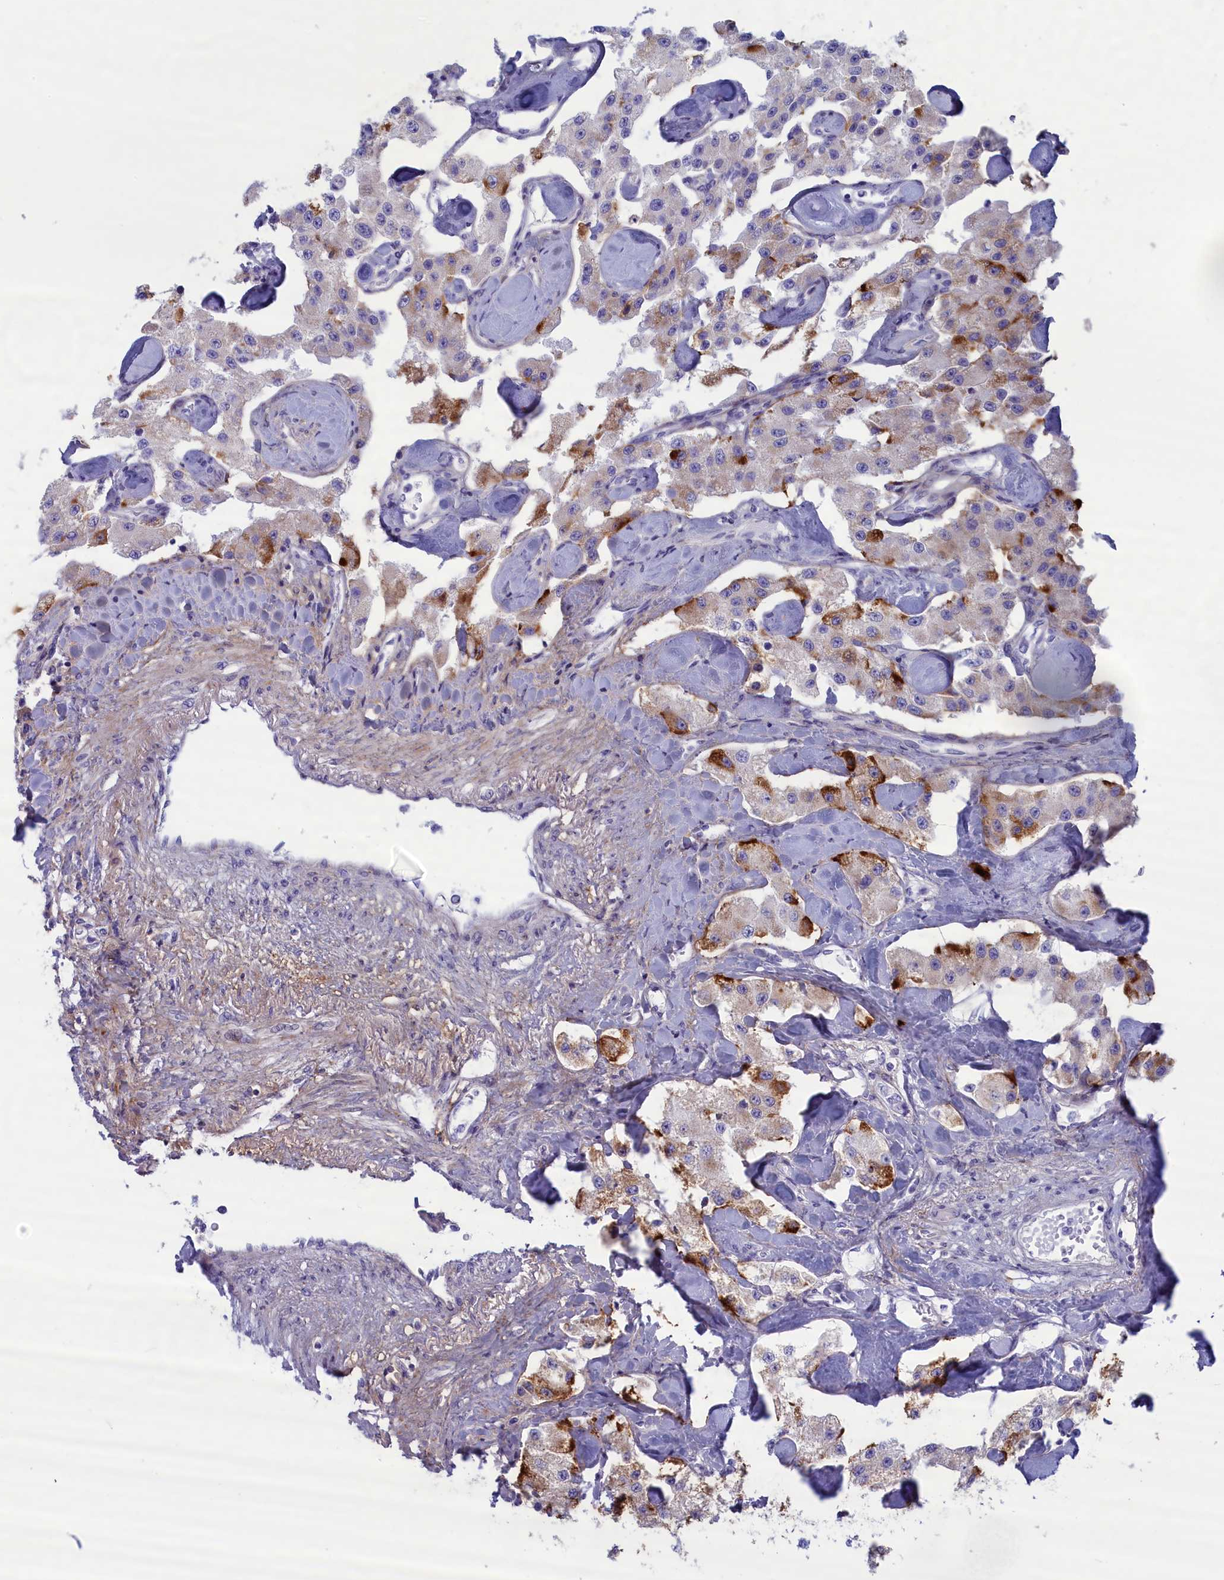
{"staining": {"intensity": "strong", "quantity": "<25%", "location": "cytoplasmic/membranous"}, "tissue": "carcinoid", "cell_type": "Tumor cells", "image_type": "cancer", "snomed": [{"axis": "morphology", "description": "Carcinoid, malignant, NOS"}, {"axis": "topography", "description": "Pancreas"}], "caption": "Carcinoid (malignant) stained with DAB (3,3'-diaminobenzidine) immunohistochemistry (IHC) displays medium levels of strong cytoplasmic/membranous expression in about <25% of tumor cells. Ihc stains the protein in brown and the nuclei are stained blue.", "gene": "MPV17L2", "patient": {"sex": "male", "age": 41}}